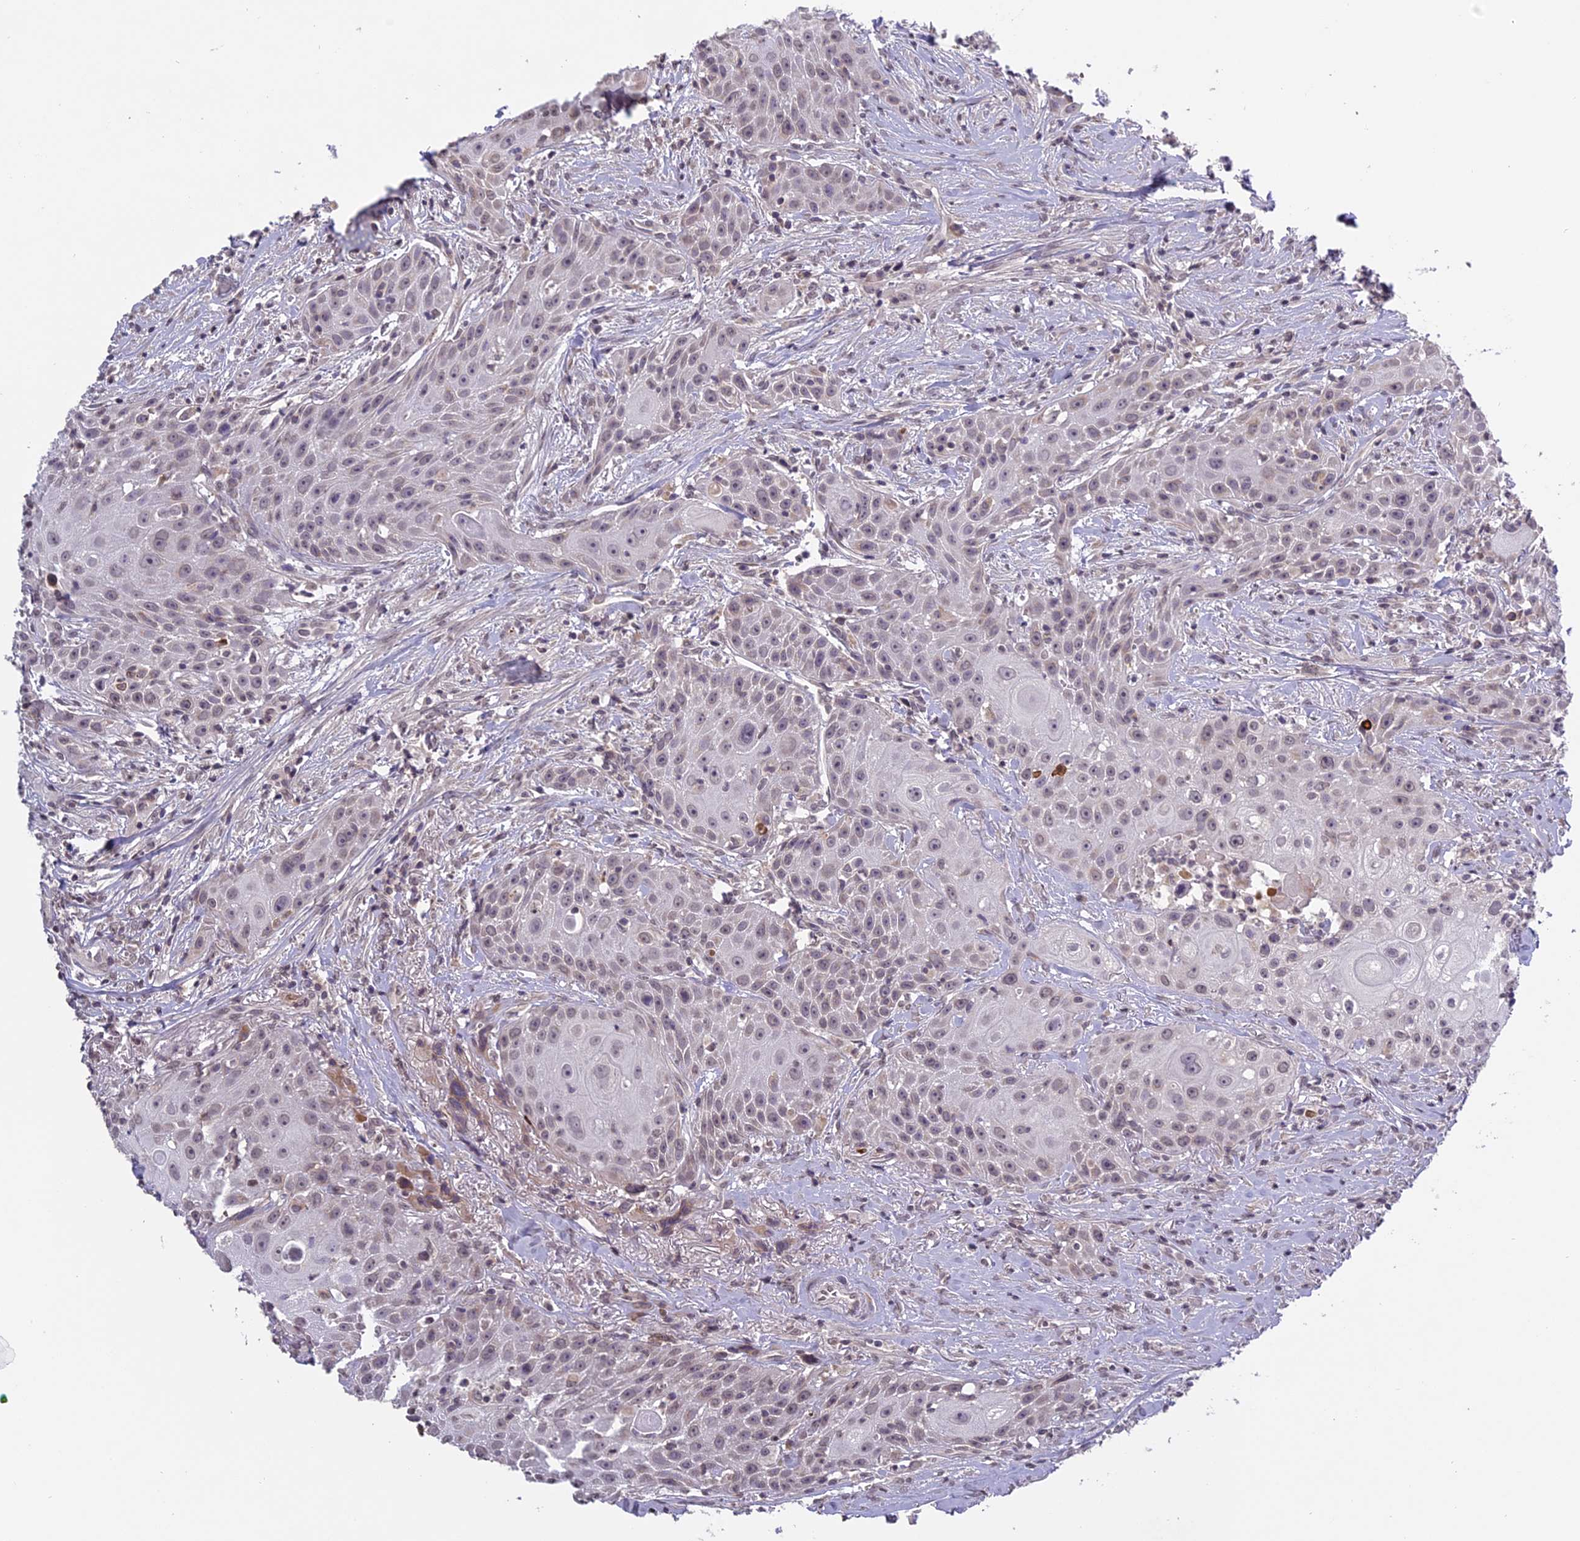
{"staining": {"intensity": "weak", "quantity": "25%-75%", "location": "nuclear"}, "tissue": "head and neck cancer", "cell_type": "Tumor cells", "image_type": "cancer", "snomed": [{"axis": "morphology", "description": "Squamous cell carcinoma, NOS"}, {"axis": "topography", "description": "Oral tissue"}, {"axis": "topography", "description": "Head-Neck"}], "caption": "A histopathology image showing weak nuclear staining in approximately 25%-75% of tumor cells in head and neck cancer (squamous cell carcinoma), as visualized by brown immunohistochemical staining.", "gene": "ERG28", "patient": {"sex": "female", "age": 82}}